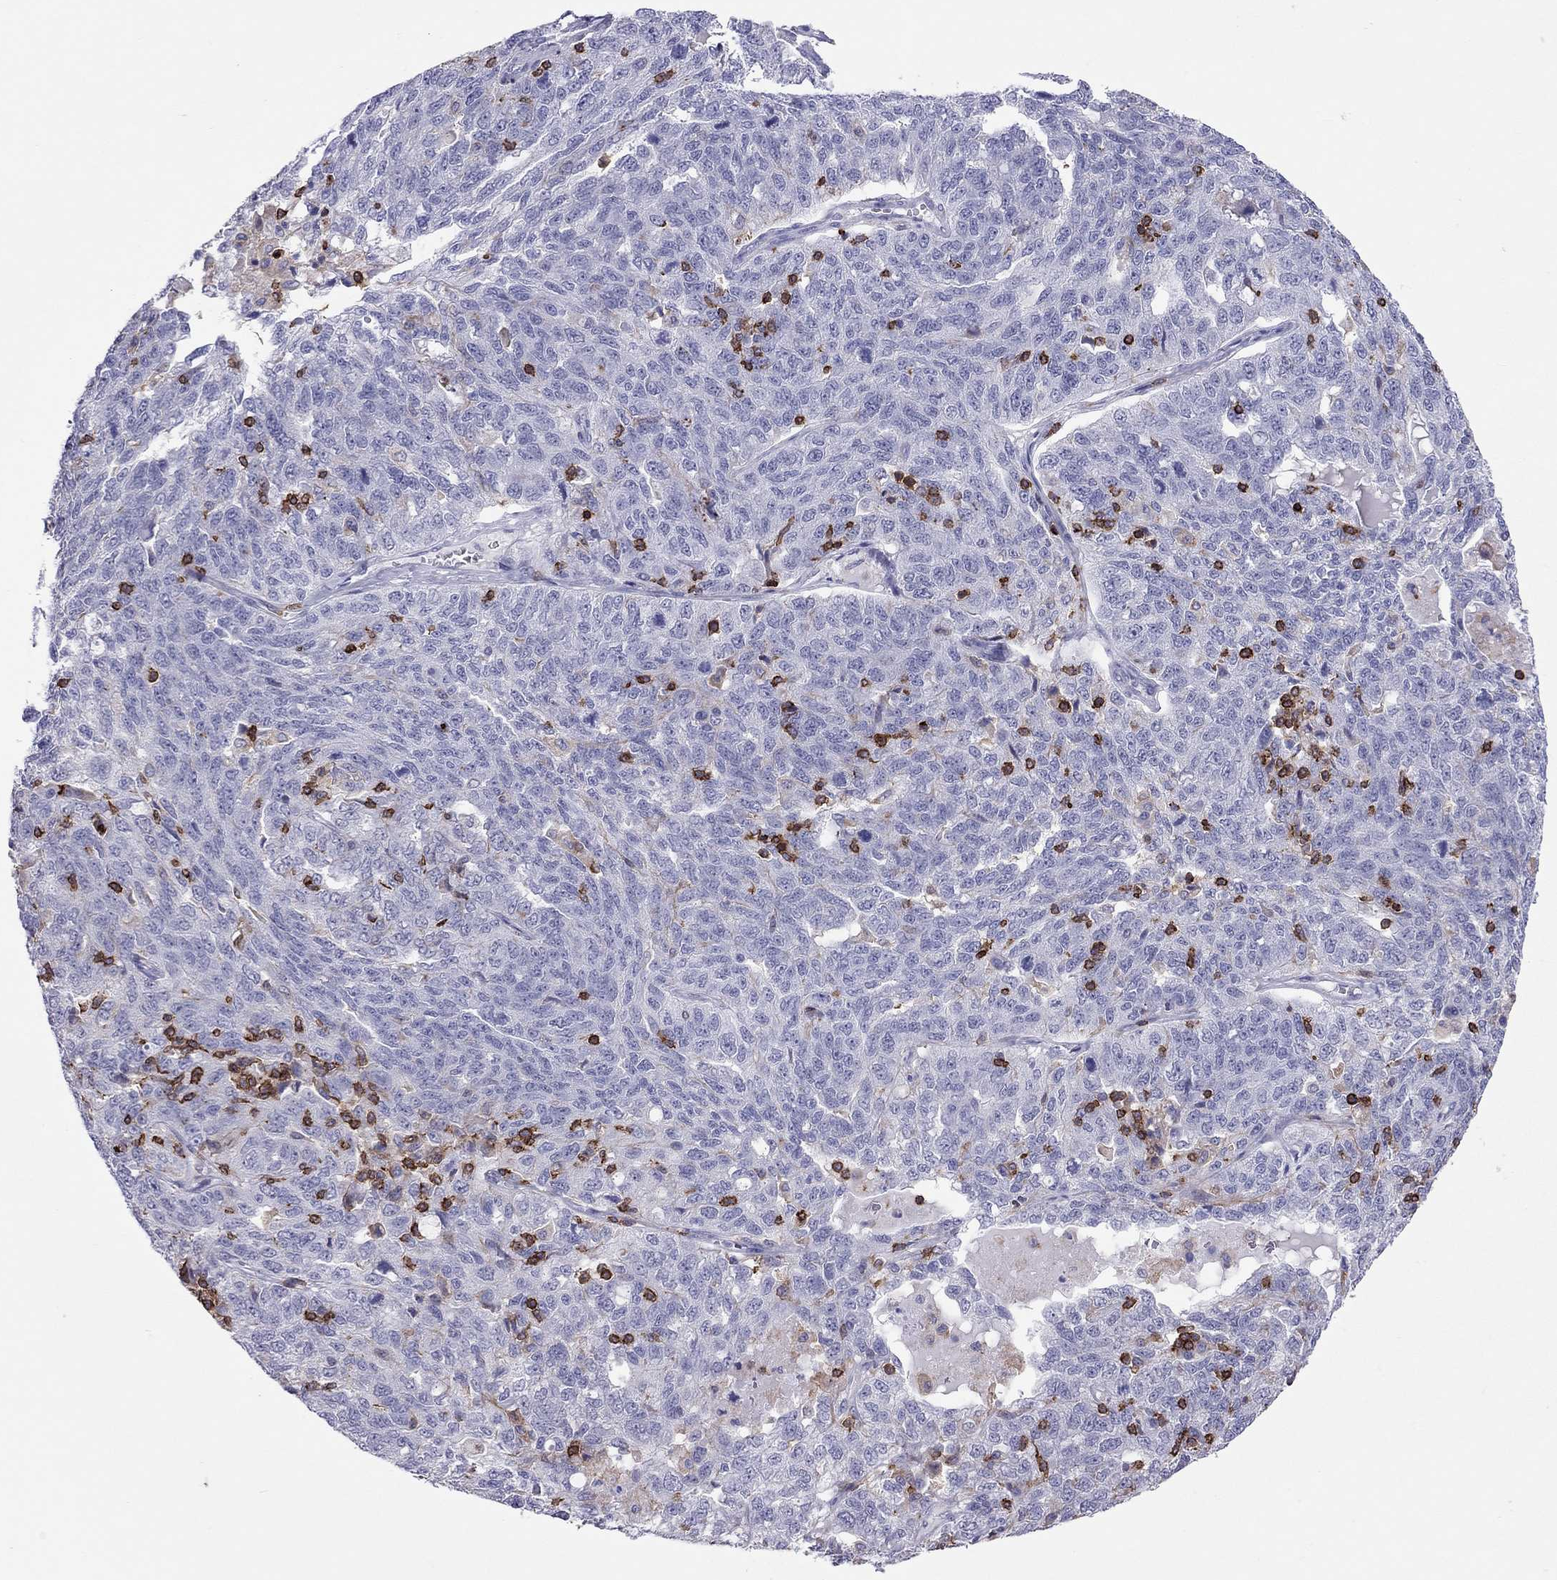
{"staining": {"intensity": "negative", "quantity": "none", "location": "none"}, "tissue": "ovarian cancer", "cell_type": "Tumor cells", "image_type": "cancer", "snomed": [{"axis": "morphology", "description": "Cystadenocarcinoma, serous, NOS"}, {"axis": "topography", "description": "Ovary"}], "caption": "Immunohistochemical staining of human serous cystadenocarcinoma (ovarian) shows no significant staining in tumor cells. (DAB IHC visualized using brightfield microscopy, high magnification).", "gene": "MND1", "patient": {"sex": "female", "age": 71}}